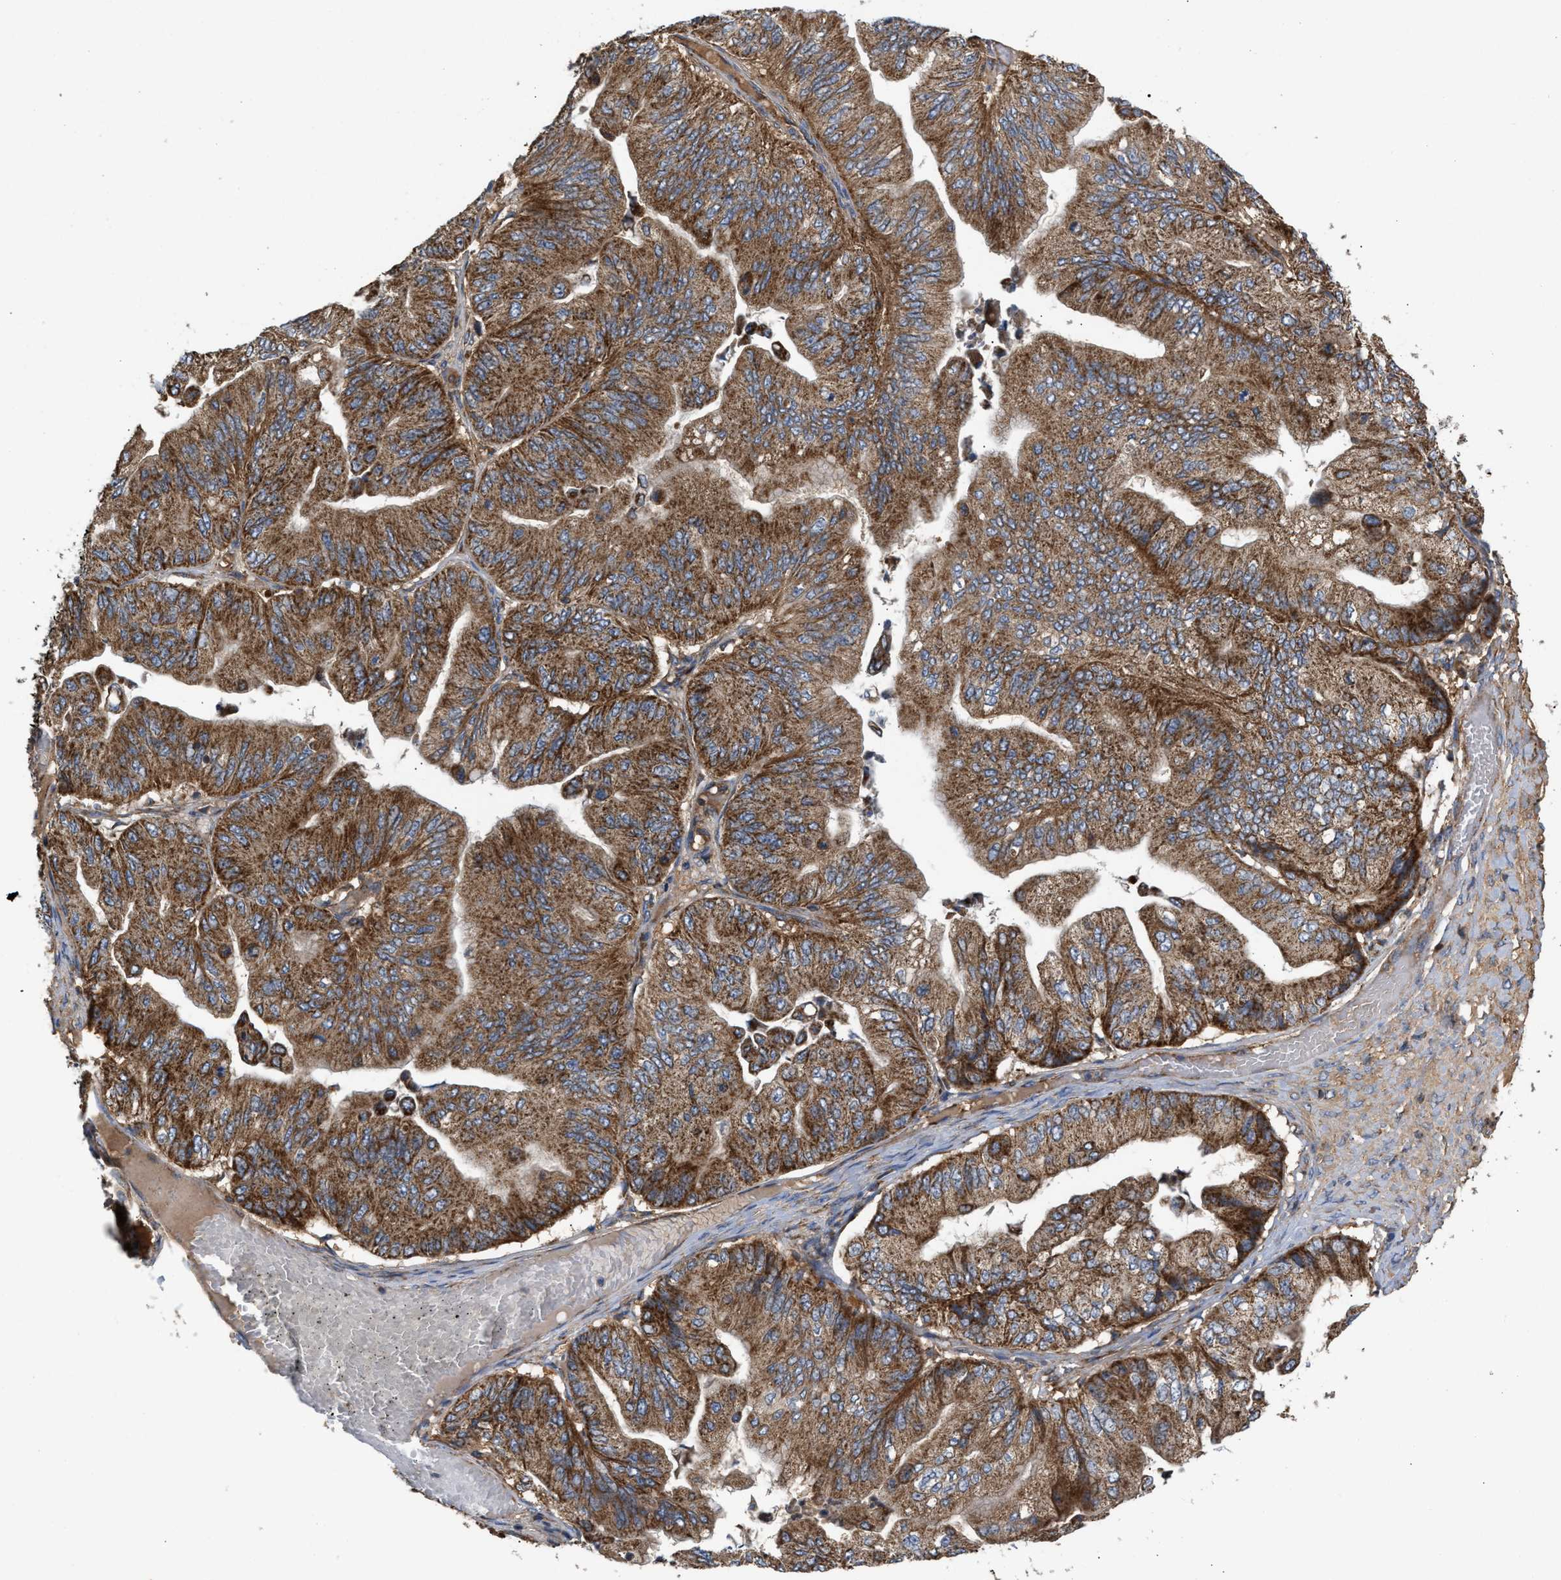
{"staining": {"intensity": "strong", "quantity": ">75%", "location": "cytoplasmic/membranous"}, "tissue": "ovarian cancer", "cell_type": "Tumor cells", "image_type": "cancer", "snomed": [{"axis": "morphology", "description": "Cystadenocarcinoma, mucinous, NOS"}, {"axis": "topography", "description": "Ovary"}], "caption": "Immunohistochemistry (DAB) staining of human ovarian cancer reveals strong cytoplasmic/membranous protein positivity in about >75% of tumor cells.", "gene": "TACO1", "patient": {"sex": "female", "age": 61}}